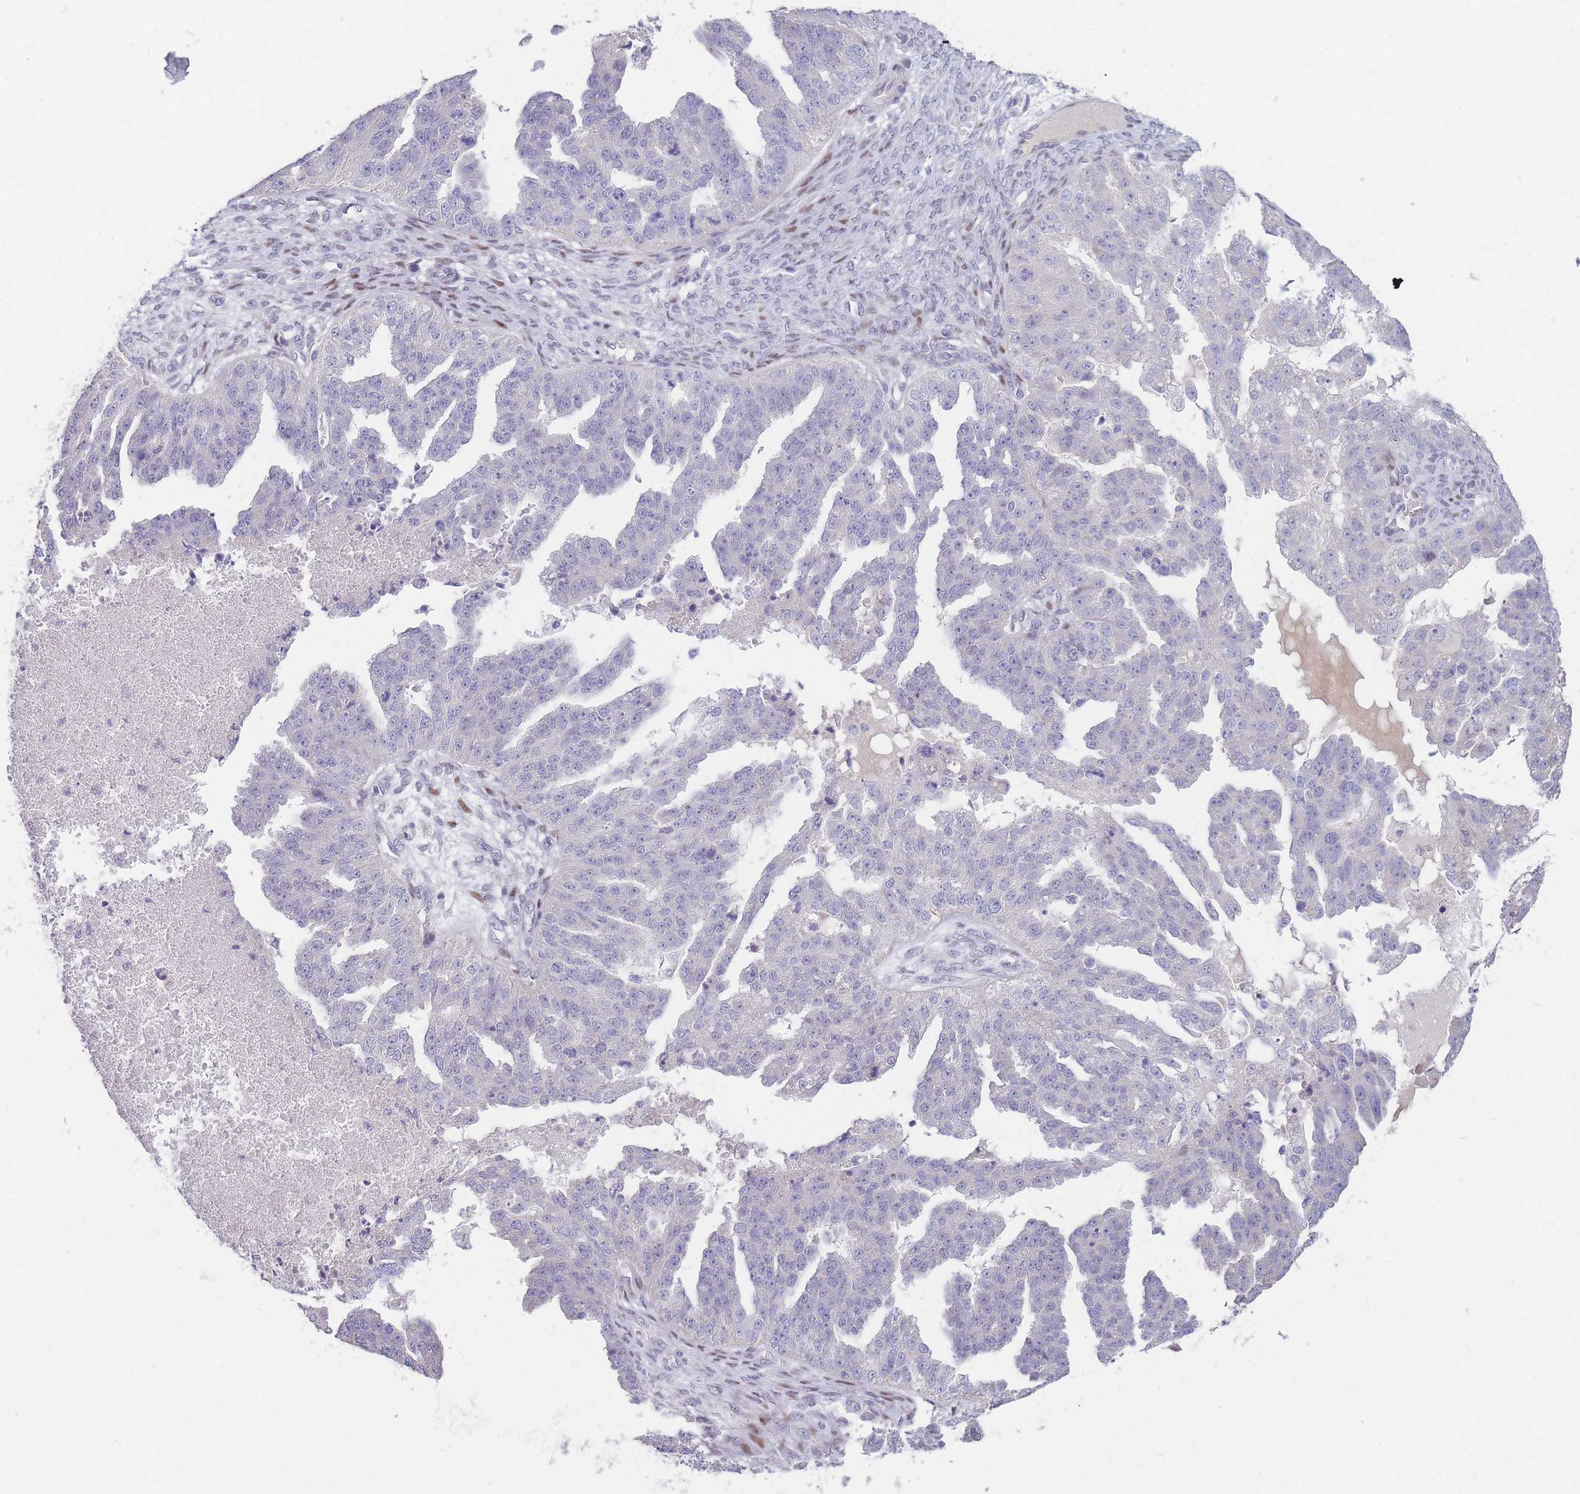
{"staining": {"intensity": "negative", "quantity": "none", "location": "none"}, "tissue": "ovarian cancer", "cell_type": "Tumor cells", "image_type": "cancer", "snomed": [{"axis": "morphology", "description": "Cystadenocarcinoma, serous, NOS"}, {"axis": "topography", "description": "Ovary"}], "caption": "This is an IHC histopathology image of human serous cystadenocarcinoma (ovarian). There is no positivity in tumor cells.", "gene": "SHCBP1", "patient": {"sex": "female", "age": 58}}